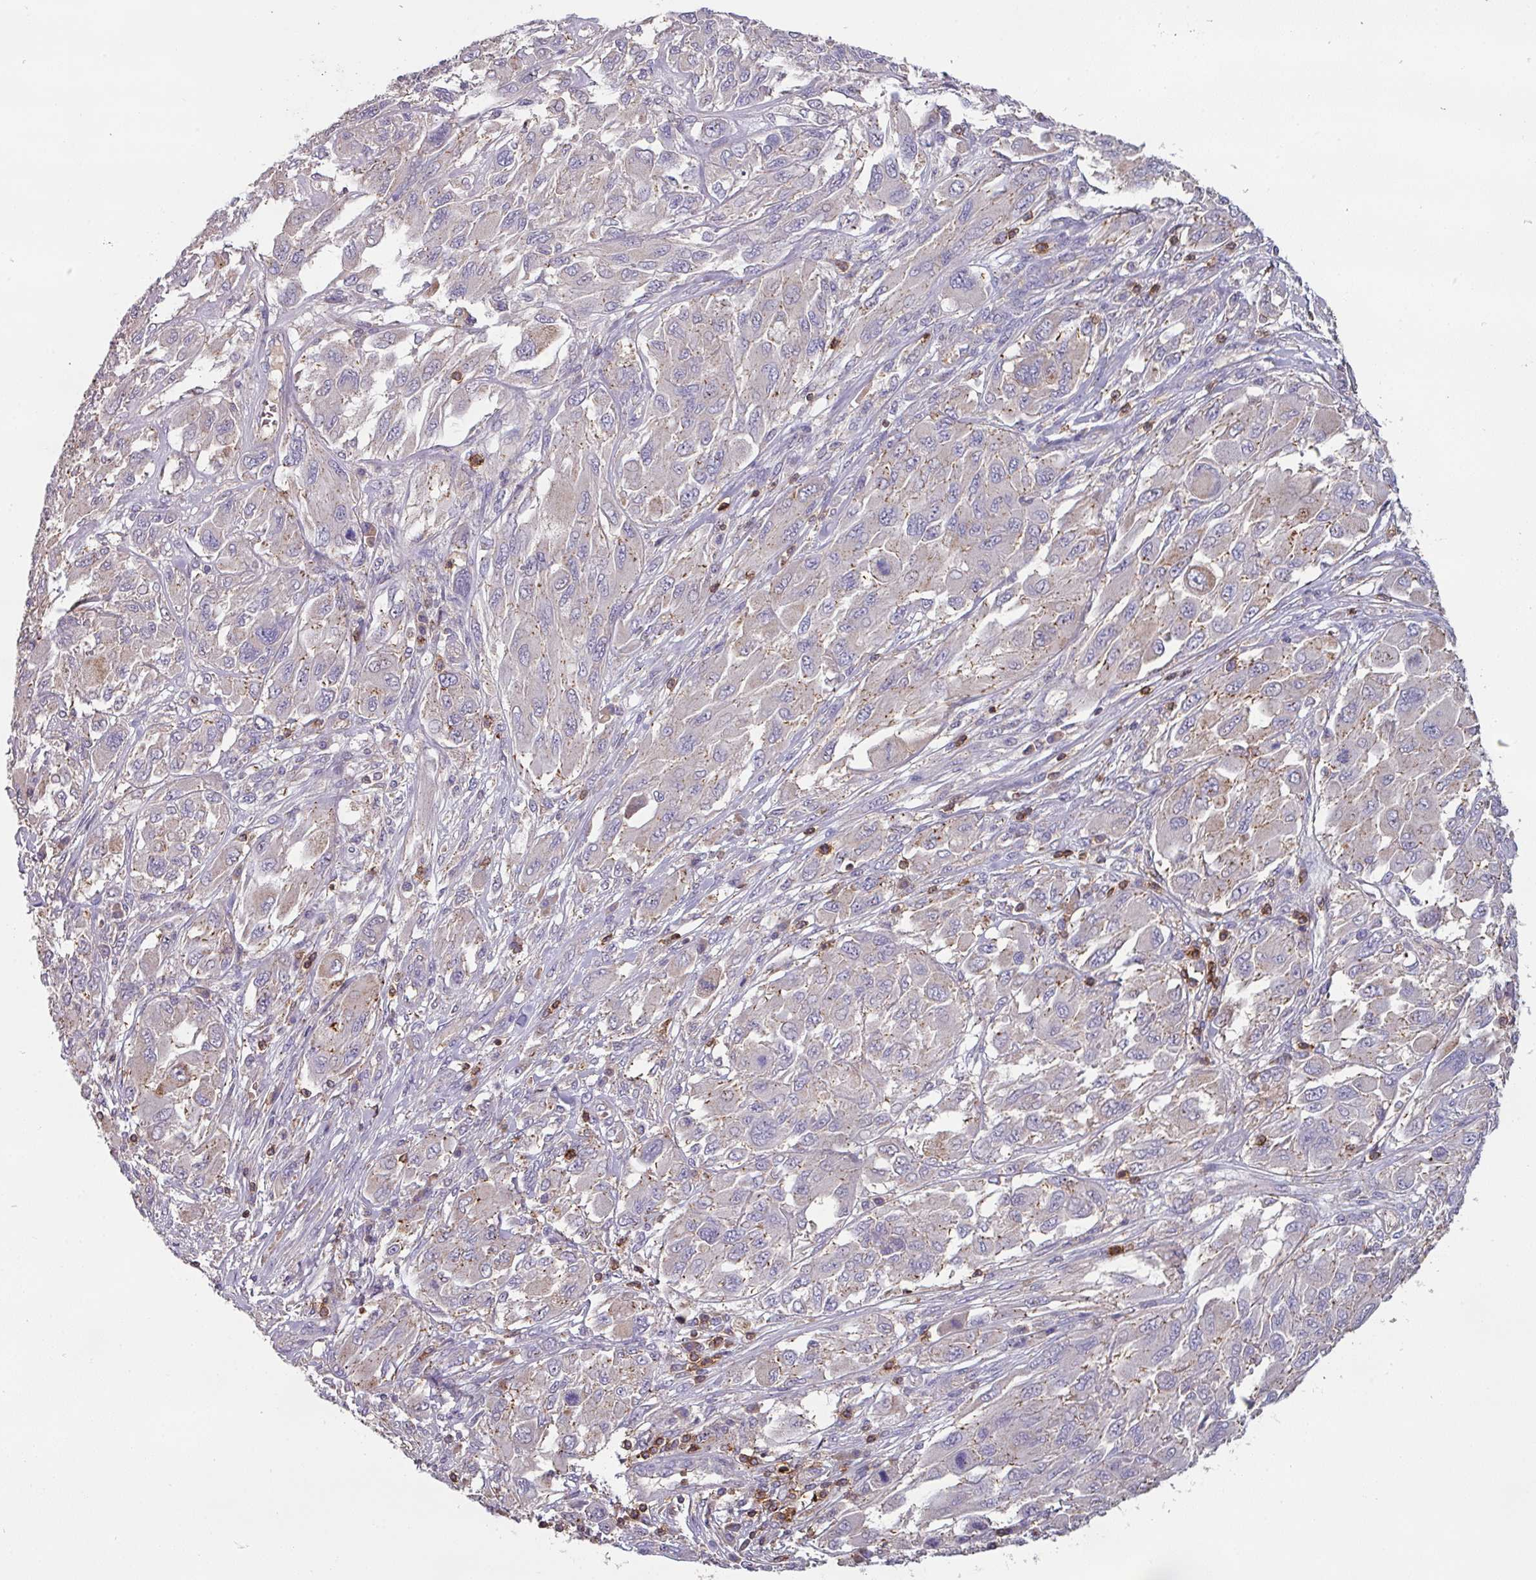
{"staining": {"intensity": "weak", "quantity": "<25%", "location": "cytoplasmic/membranous"}, "tissue": "melanoma", "cell_type": "Tumor cells", "image_type": "cancer", "snomed": [{"axis": "morphology", "description": "Malignant melanoma, NOS"}, {"axis": "topography", "description": "Skin"}], "caption": "An image of human malignant melanoma is negative for staining in tumor cells.", "gene": "CD3G", "patient": {"sex": "female", "age": 91}}